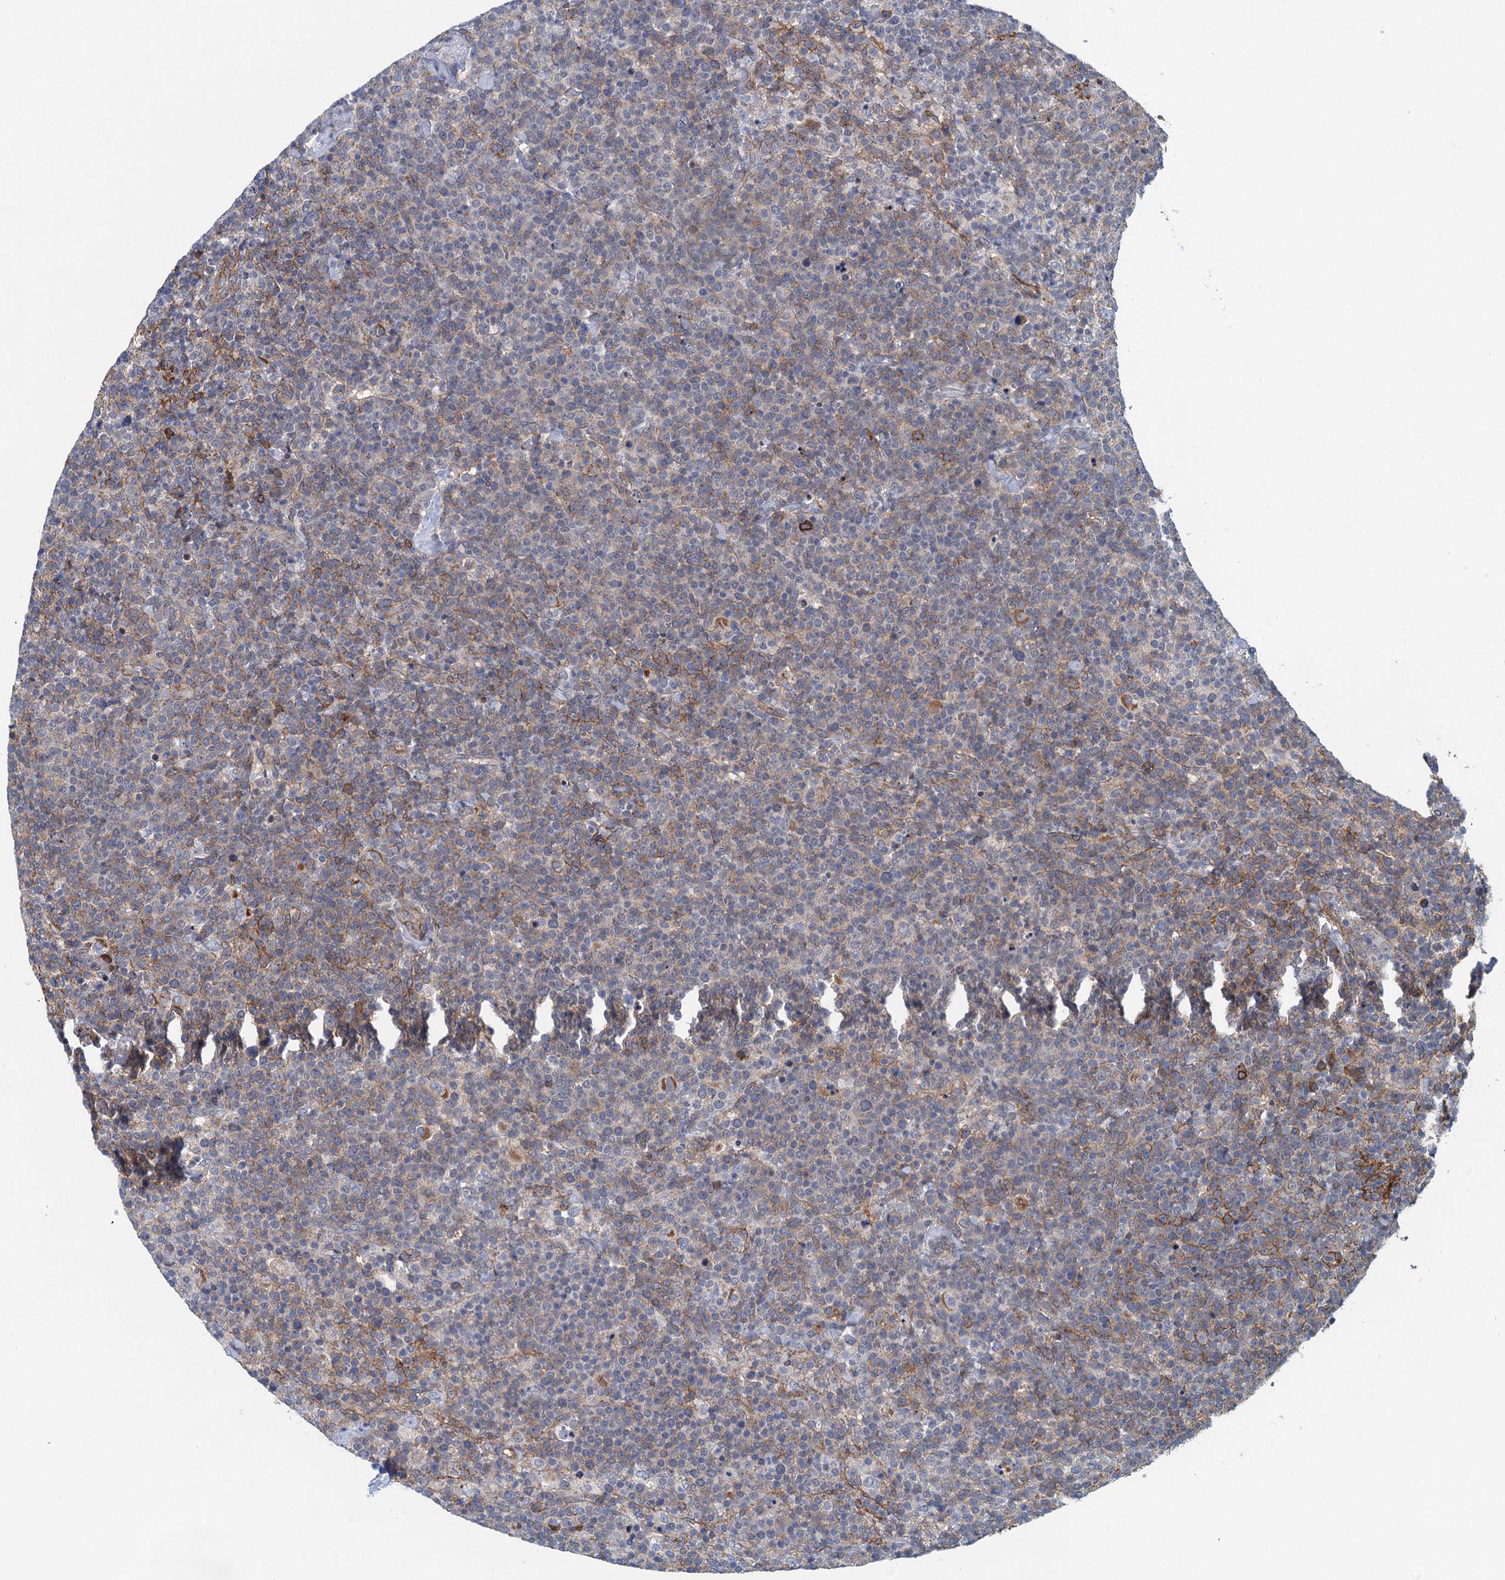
{"staining": {"intensity": "moderate", "quantity": "<25%", "location": "cytoplasmic/membranous"}, "tissue": "lymphoma", "cell_type": "Tumor cells", "image_type": "cancer", "snomed": [{"axis": "morphology", "description": "Malignant lymphoma, non-Hodgkin's type, High grade"}, {"axis": "topography", "description": "Lymph node"}], "caption": "Human lymphoma stained with a brown dye reveals moderate cytoplasmic/membranous positive expression in approximately <25% of tumor cells.", "gene": "HAPSTR1", "patient": {"sex": "male", "age": 61}}